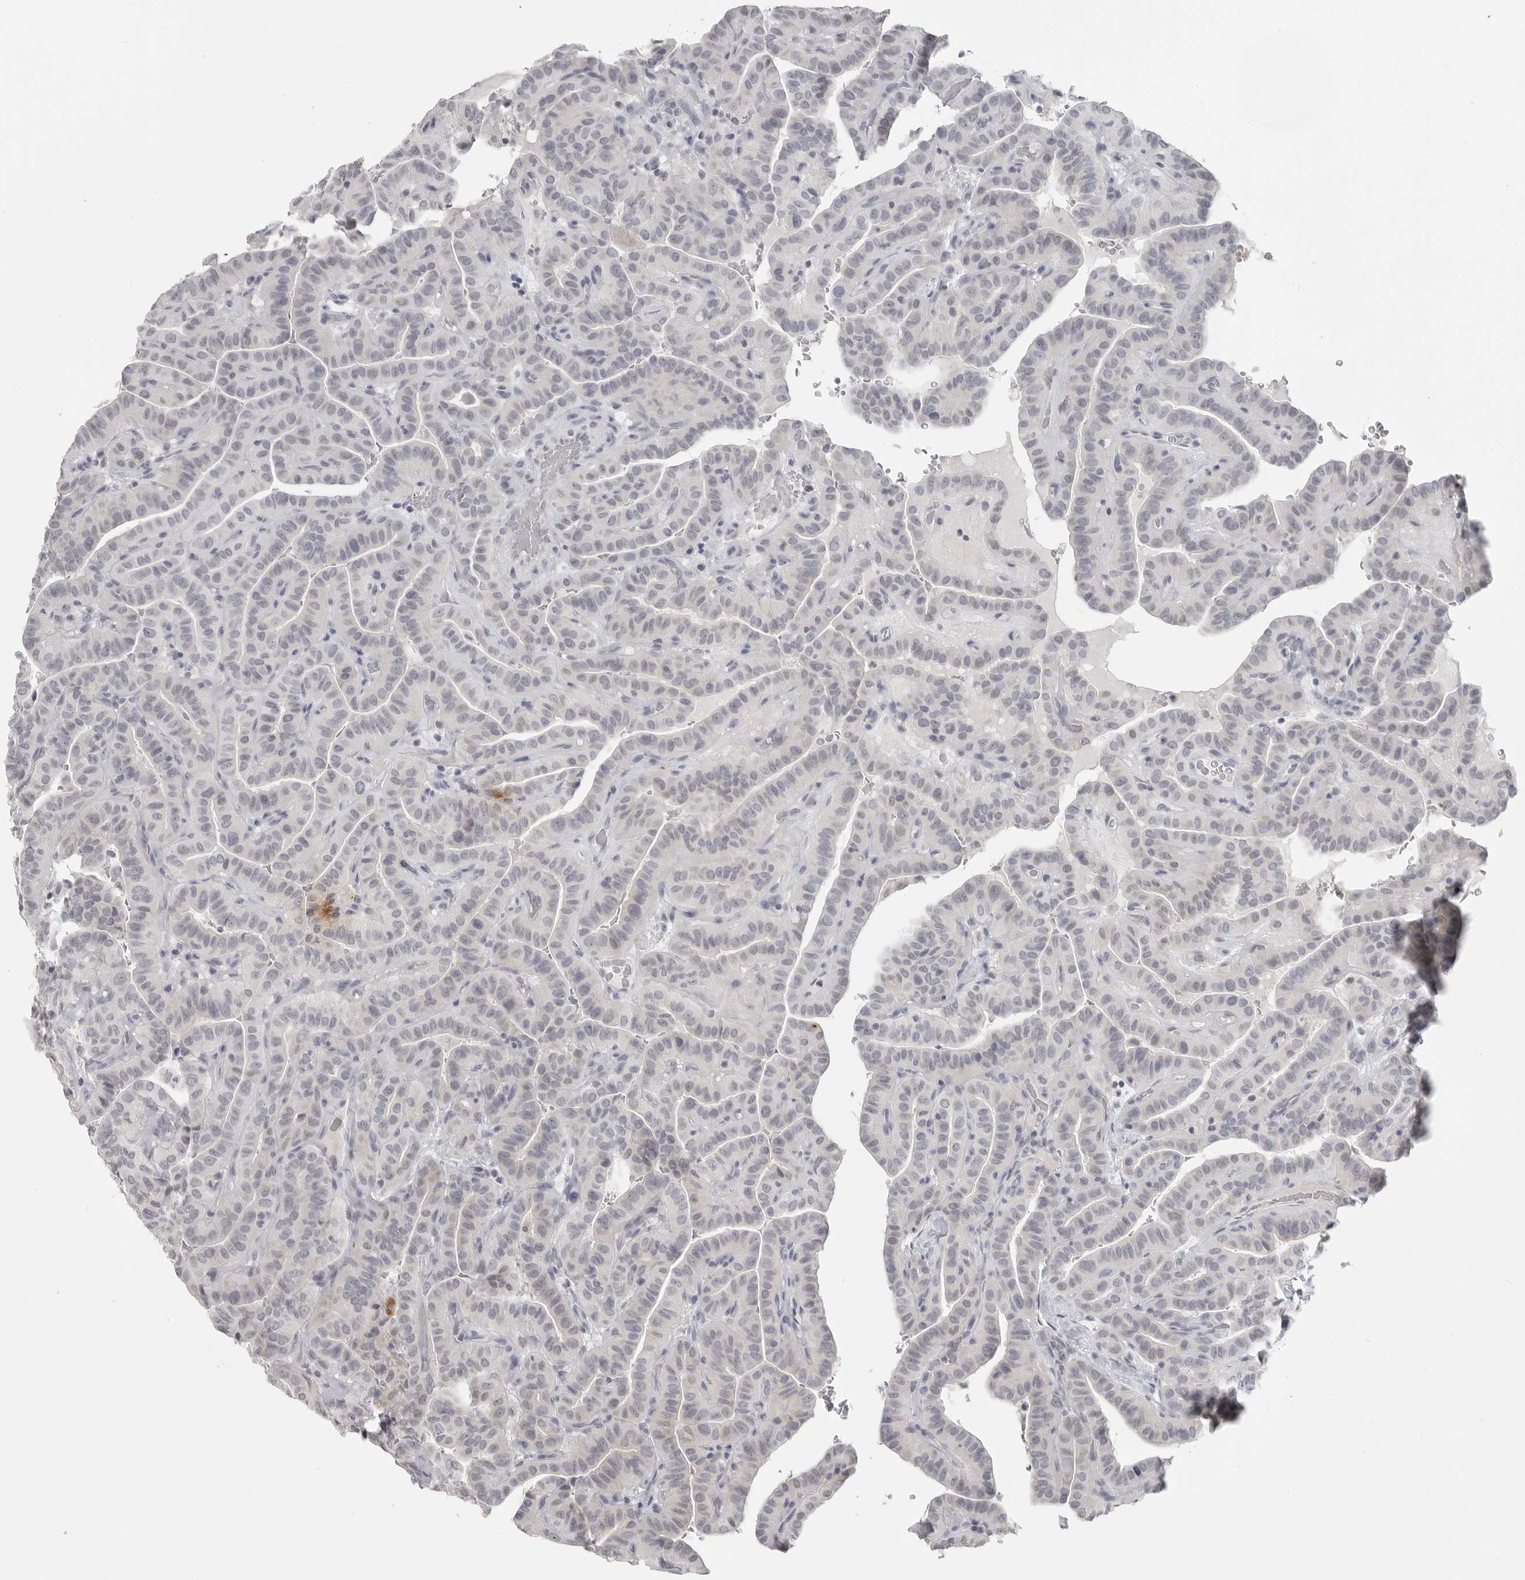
{"staining": {"intensity": "negative", "quantity": "none", "location": "none"}, "tissue": "thyroid cancer", "cell_type": "Tumor cells", "image_type": "cancer", "snomed": [{"axis": "morphology", "description": "Papillary adenocarcinoma, NOS"}, {"axis": "topography", "description": "Thyroid gland"}], "caption": "Immunohistochemistry histopathology image of neoplastic tissue: human thyroid cancer stained with DAB reveals no significant protein staining in tumor cells.", "gene": "PRSS1", "patient": {"sex": "male", "age": 77}}